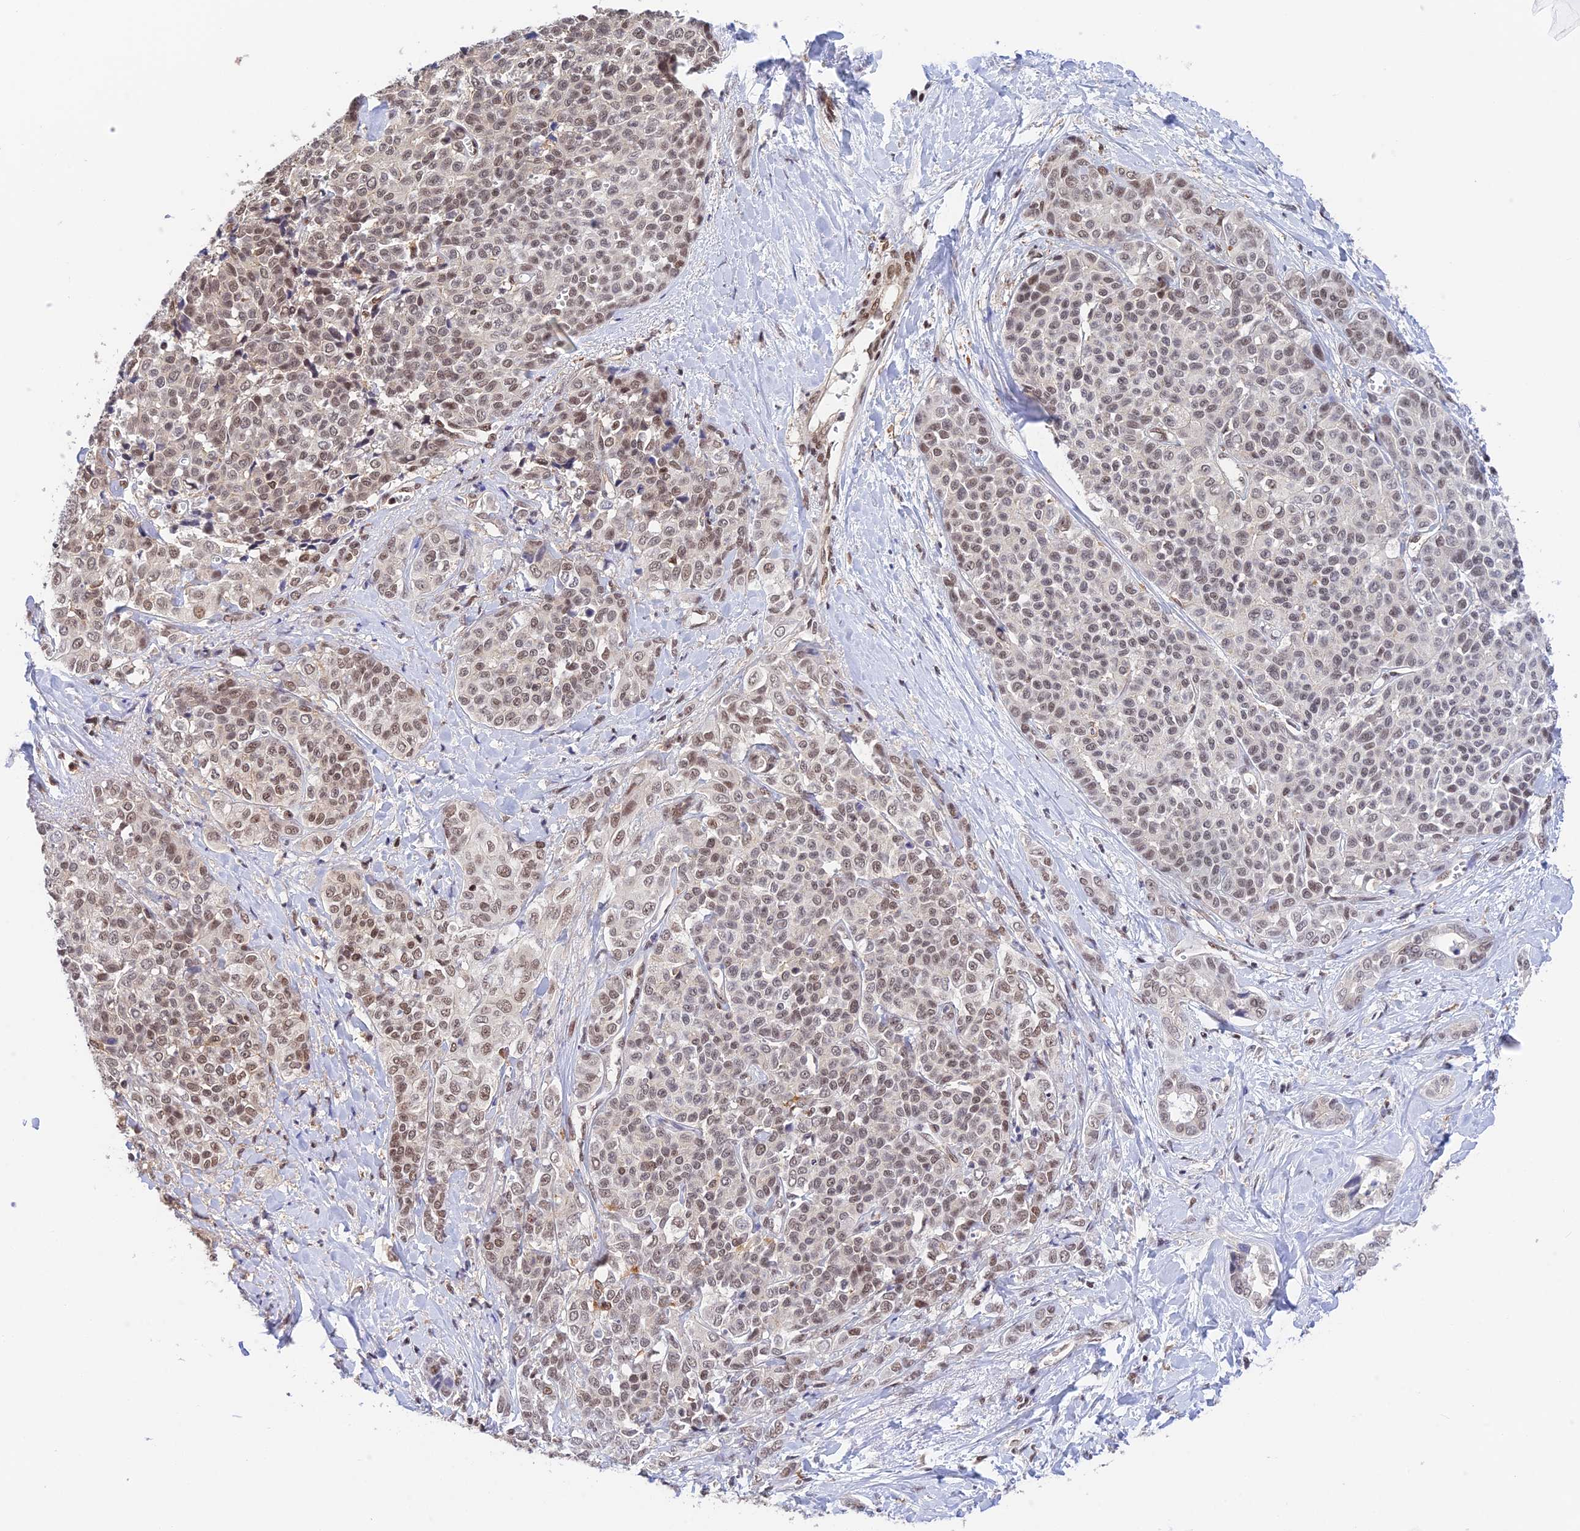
{"staining": {"intensity": "moderate", "quantity": ">75%", "location": "nuclear"}, "tissue": "liver cancer", "cell_type": "Tumor cells", "image_type": "cancer", "snomed": [{"axis": "morphology", "description": "Cholangiocarcinoma"}, {"axis": "topography", "description": "Liver"}], "caption": "The image displays immunohistochemical staining of liver cholangiocarcinoma. There is moderate nuclear positivity is appreciated in approximately >75% of tumor cells.", "gene": "THAP11", "patient": {"sex": "female", "age": 77}}